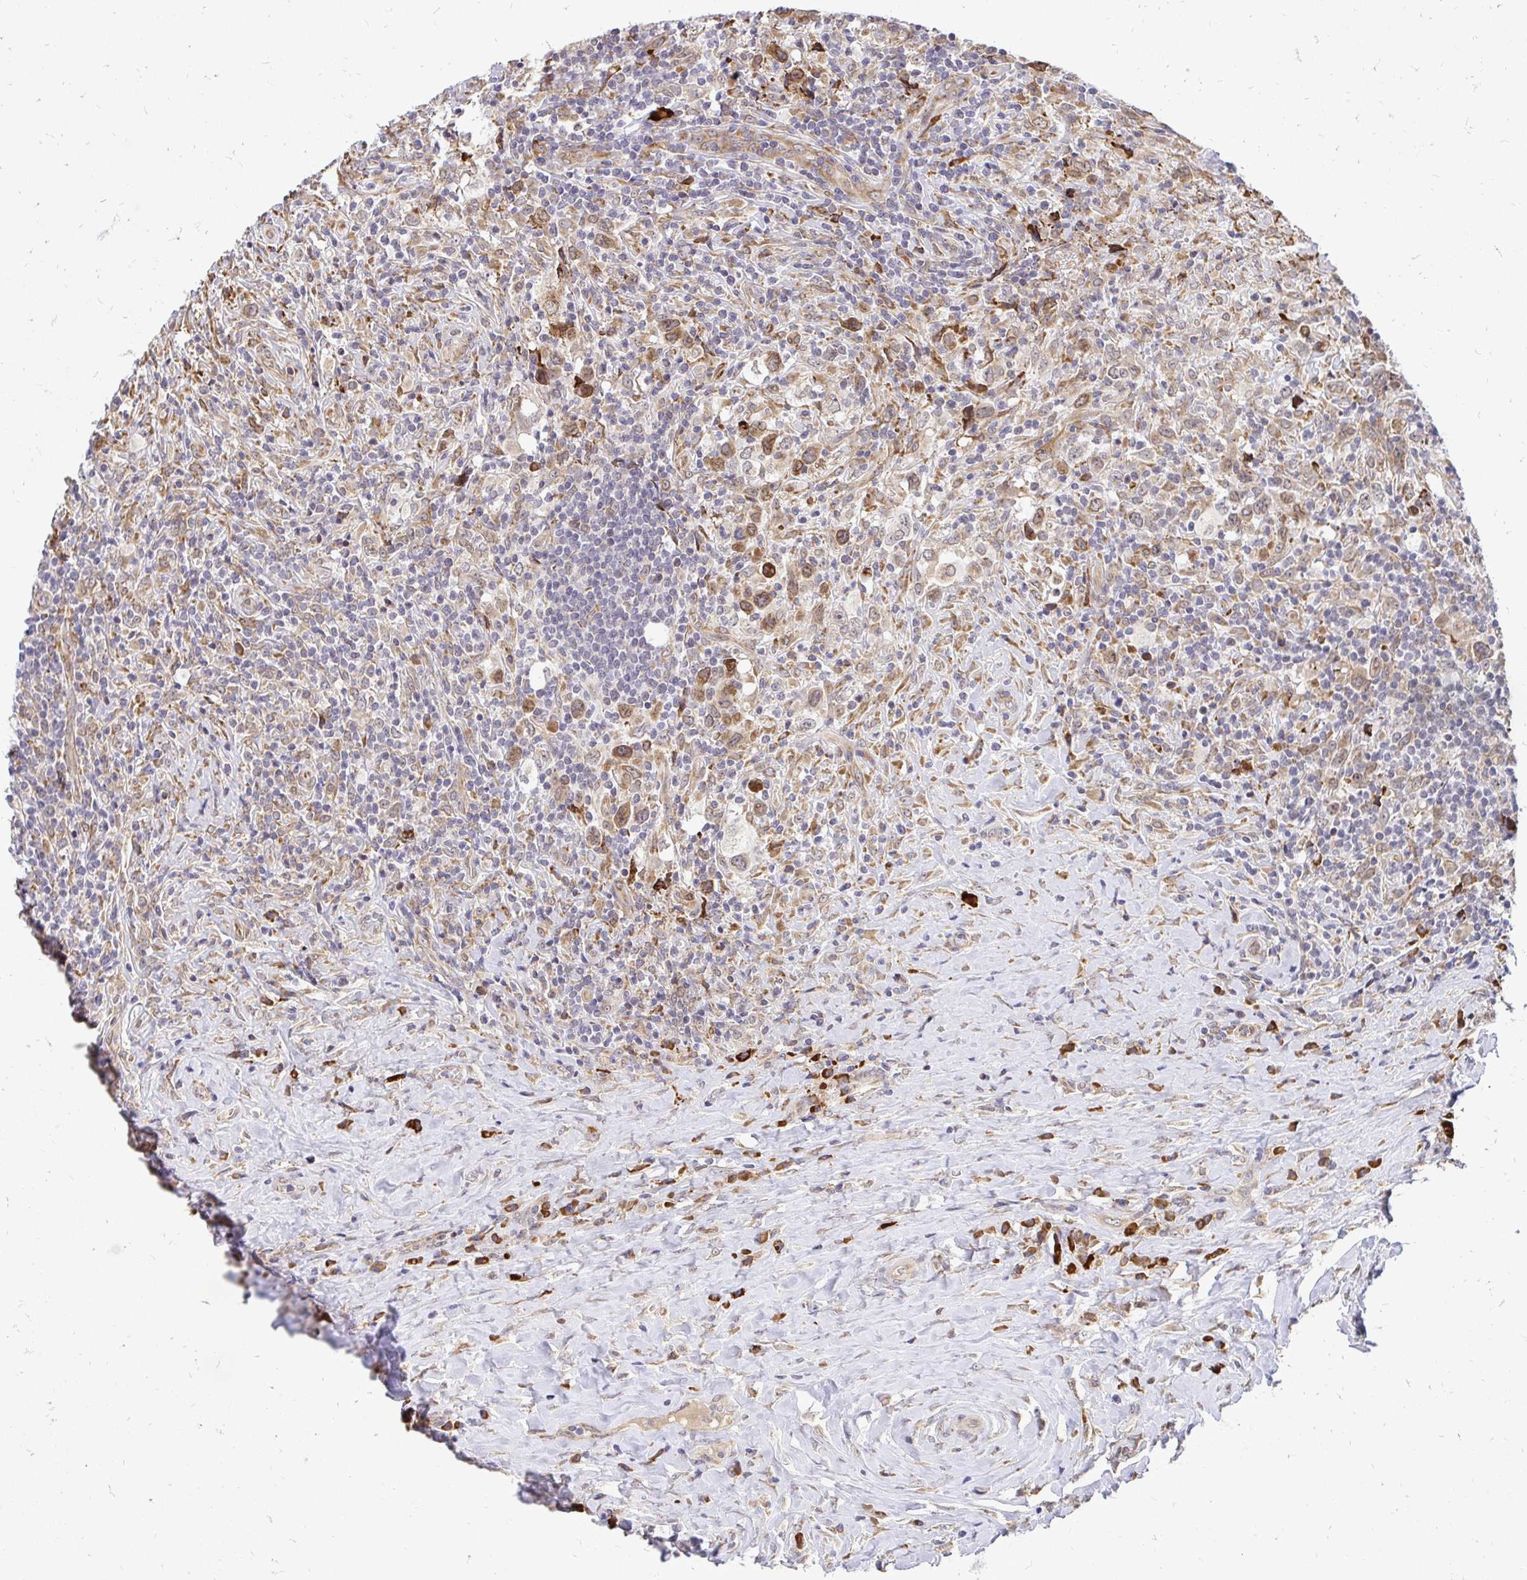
{"staining": {"intensity": "weak", "quantity": ">75%", "location": "cytoplasmic/membranous"}, "tissue": "lymphoma", "cell_type": "Tumor cells", "image_type": "cancer", "snomed": [{"axis": "morphology", "description": "Hodgkin's disease, NOS"}, {"axis": "topography", "description": "Lymph node"}], "caption": "Immunohistochemistry photomicrograph of neoplastic tissue: Hodgkin's disease stained using immunohistochemistry shows low levels of weak protein expression localized specifically in the cytoplasmic/membranous of tumor cells, appearing as a cytoplasmic/membranous brown color.", "gene": "NAALAD2", "patient": {"sex": "female", "age": 18}}